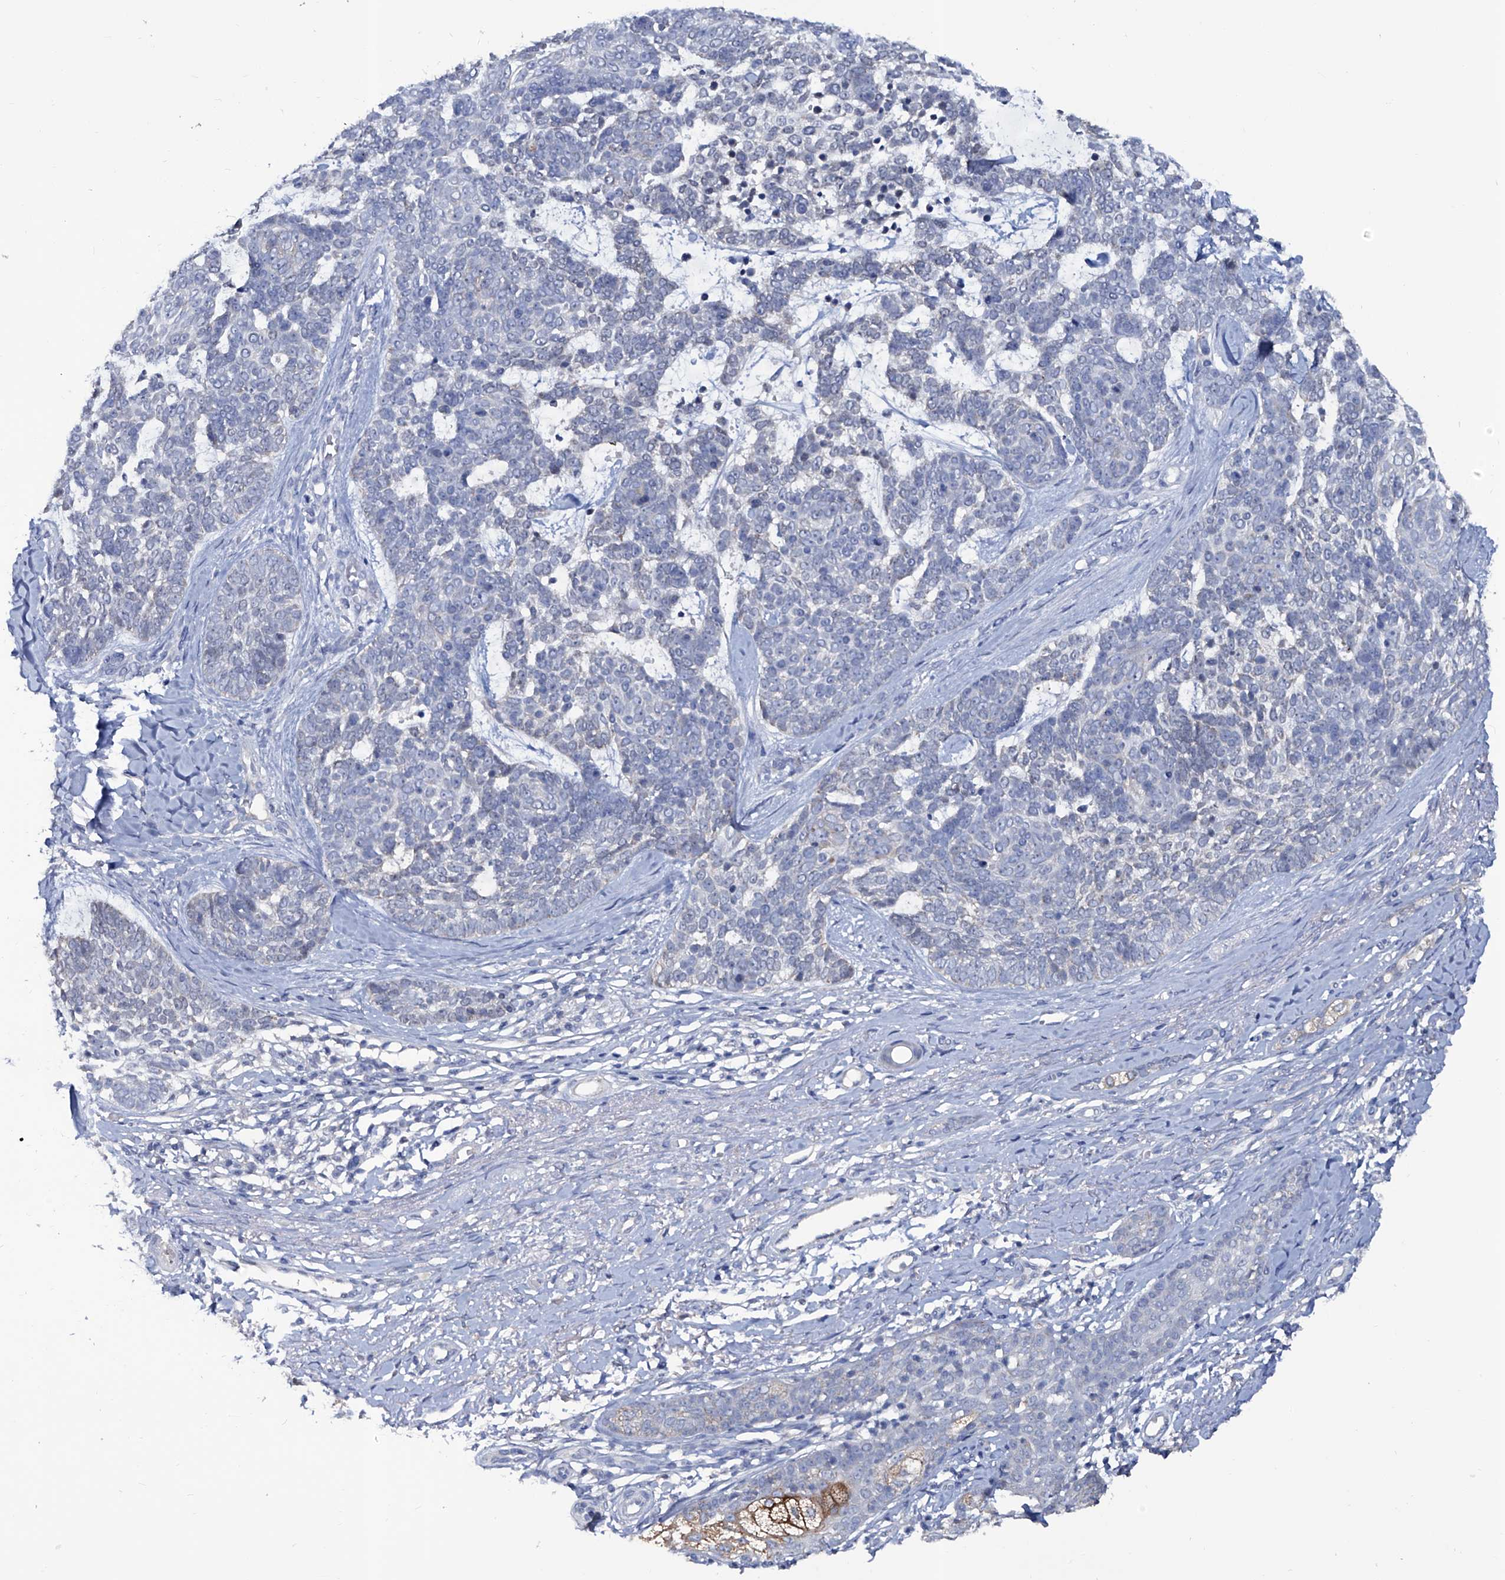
{"staining": {"intensity": "negative", "quantity": "none", "location": "none"}, "tissue": "skin cancer", "cell_type": "Tumor cells", "image_type": "cancer", "snomed": [{"axis": "morphology", "description": "Basal cell carcinoma"}, {"axis": "topography", "description": "Skin"}], "caption": "DAB immunohistochemical staining of human basal cell carcinoma (skin) demonstrates no significant positivity in tumor cells.", "gene": "KLHL17", "patient": {"sex": "female", "age": 81}}